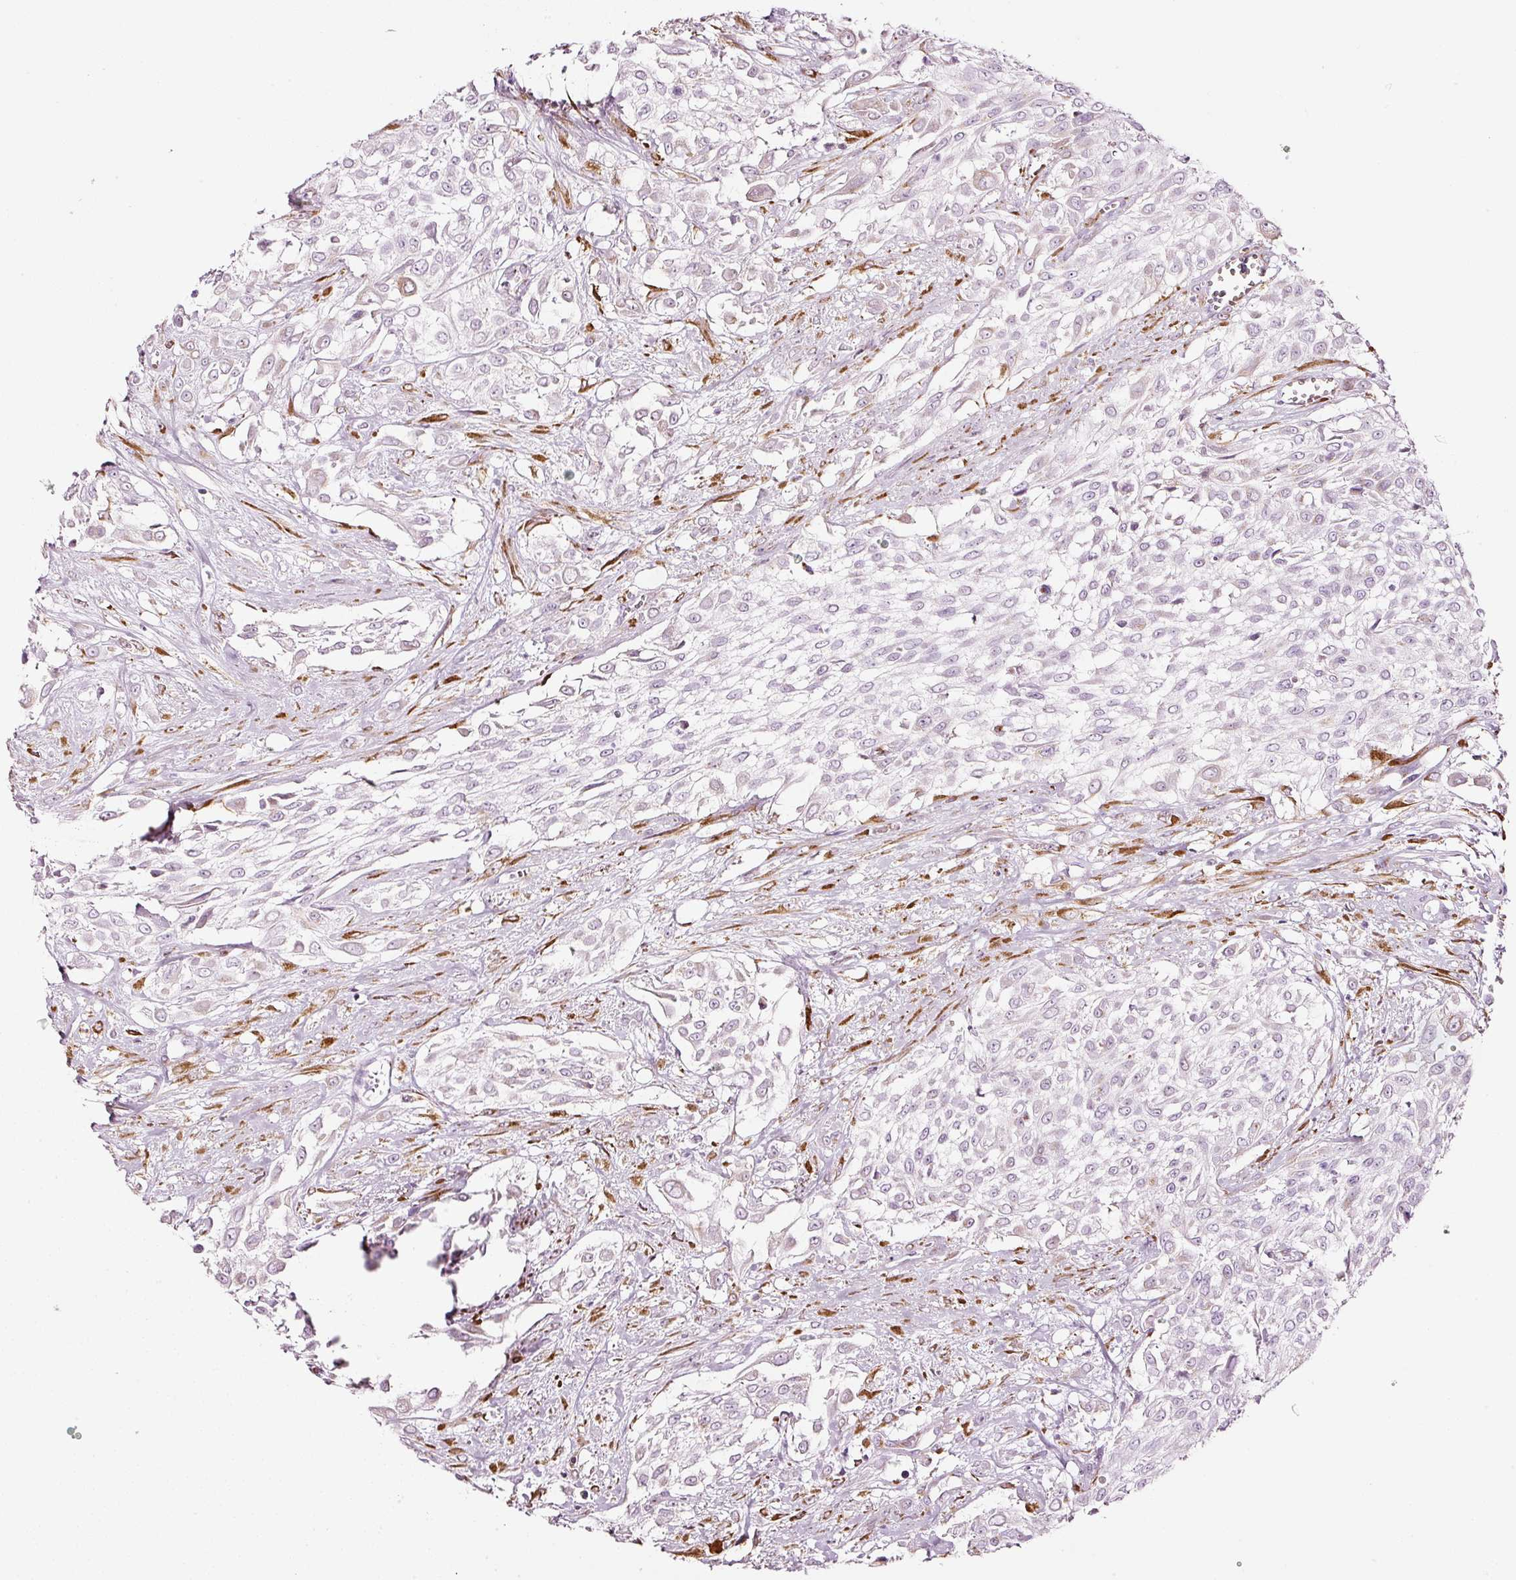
{"staining": {"intensity": "negative", "quantity": "none", "location": "none"}, "tissue": "urothelial cancer", "cell_type": "Tumor cells", "image_type": "cancer", "snomed": [{"axis": "morphology", "description": "Urothelial carcinoma, High grade"}, {"axis": "topography", "description": "Urinary bladder"}], "caption": "This micrograph is of high-grade urothelial carcinoma stained with immunohistochemistry (IHC) to label a protein in brown with the nuclei are counter-stained blue. There is no positivity in tumor cells.", "gene": "SDF4", "patient": {"sex": "male", "age": 57}}